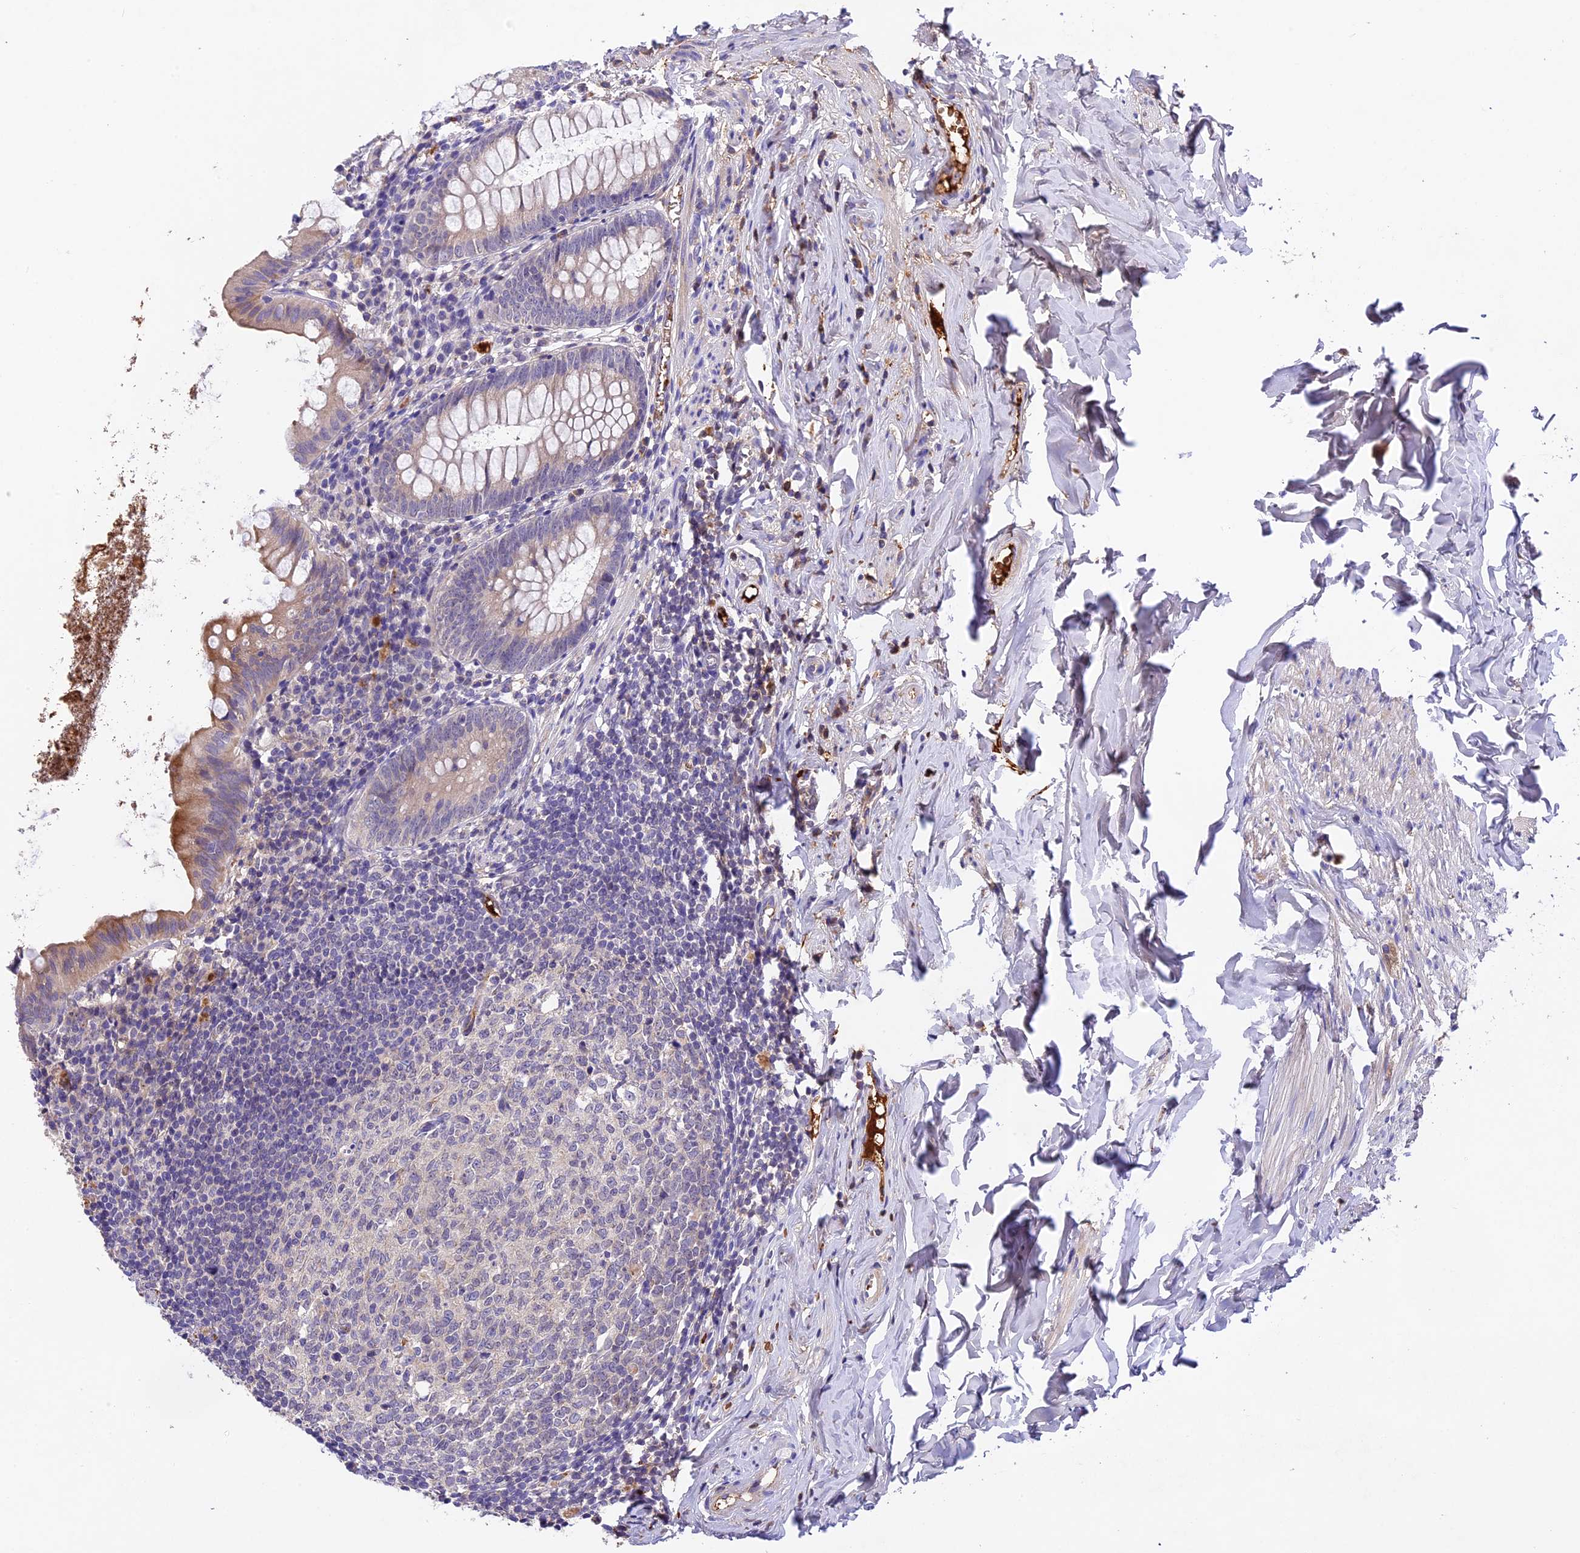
{"staining": {"intensity": "moderate", "quantity": "<25%", "location": "cytoplasmic/membranous"}, "tissue": "appendix", "cell_type": "Glandular cells", "image_type": "normal", "snomed": [{"axis": "morphology", "description": "Normal tissue, NOS"}, {"axis": "topography", "description": "Appendix"}], "caption": "A high-resolution micrograph shows IHC staining of benign appendix, which demonstrates moderate cytoplasmic/membranous staining in about <25% of glandular cells.", "gene": "PHAF1", "patient": {"sex": "female", "age": 51}}